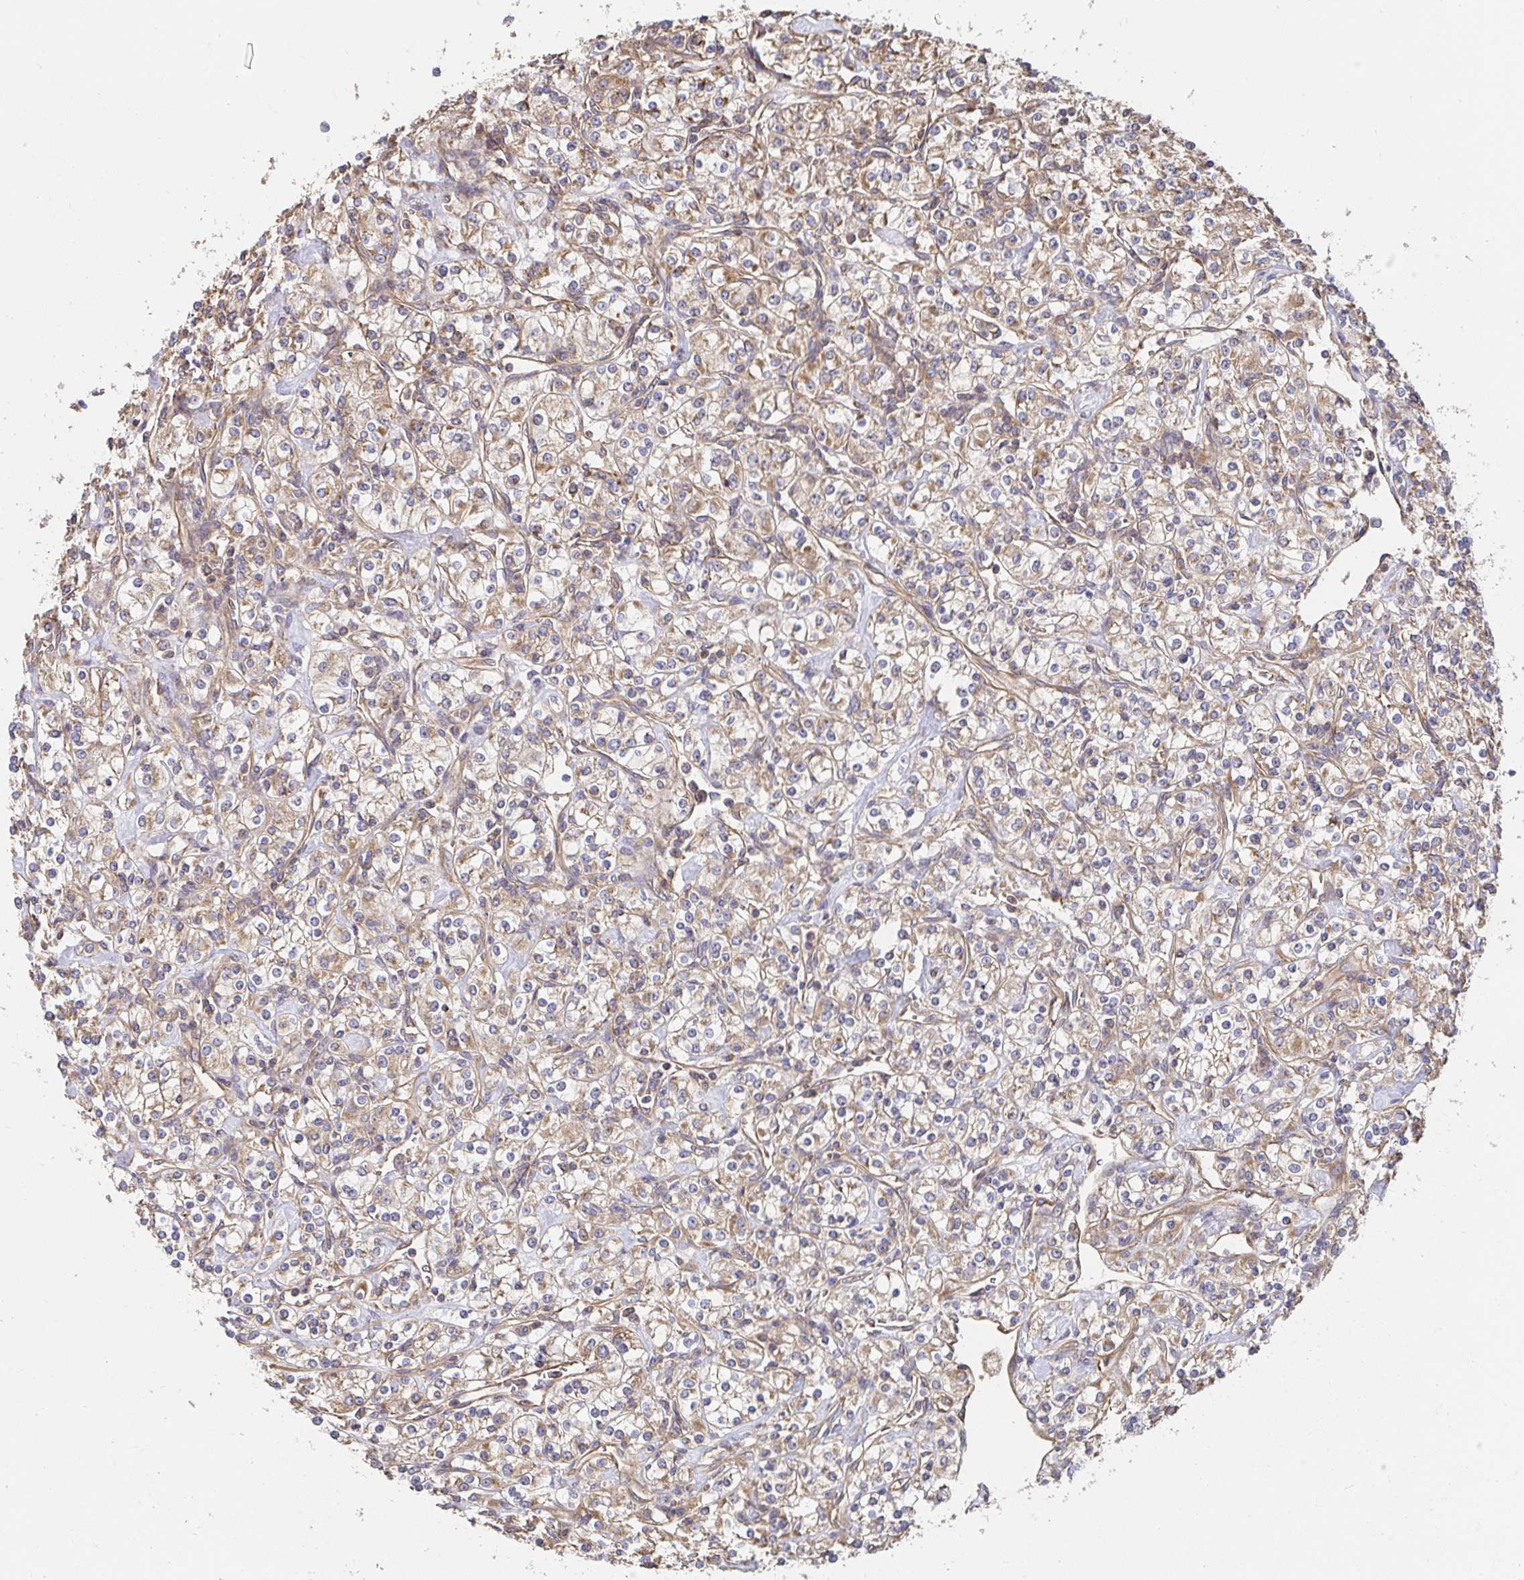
{"staining": {"intensity": "weak", "quantity": ">75%", "location": "cytoplasmic/membranous"}, "tissue": "renal cancer", "cell_type": "Tumor cells", "image_type": "cancer", "snomed": [{"axis": "morphology", "description": "Adenocarcinoma, NOS"}, {"axis": "topography", "description": "Kidney"}], "caption": "Immunohistochemical staining of human adenocarcinoma (renal) shows weak cytoplasmic/membranous protein staining in about >75% of tumor cells.", "gene": "APBB1", "patient": {"sex": "male", "age": 77}}